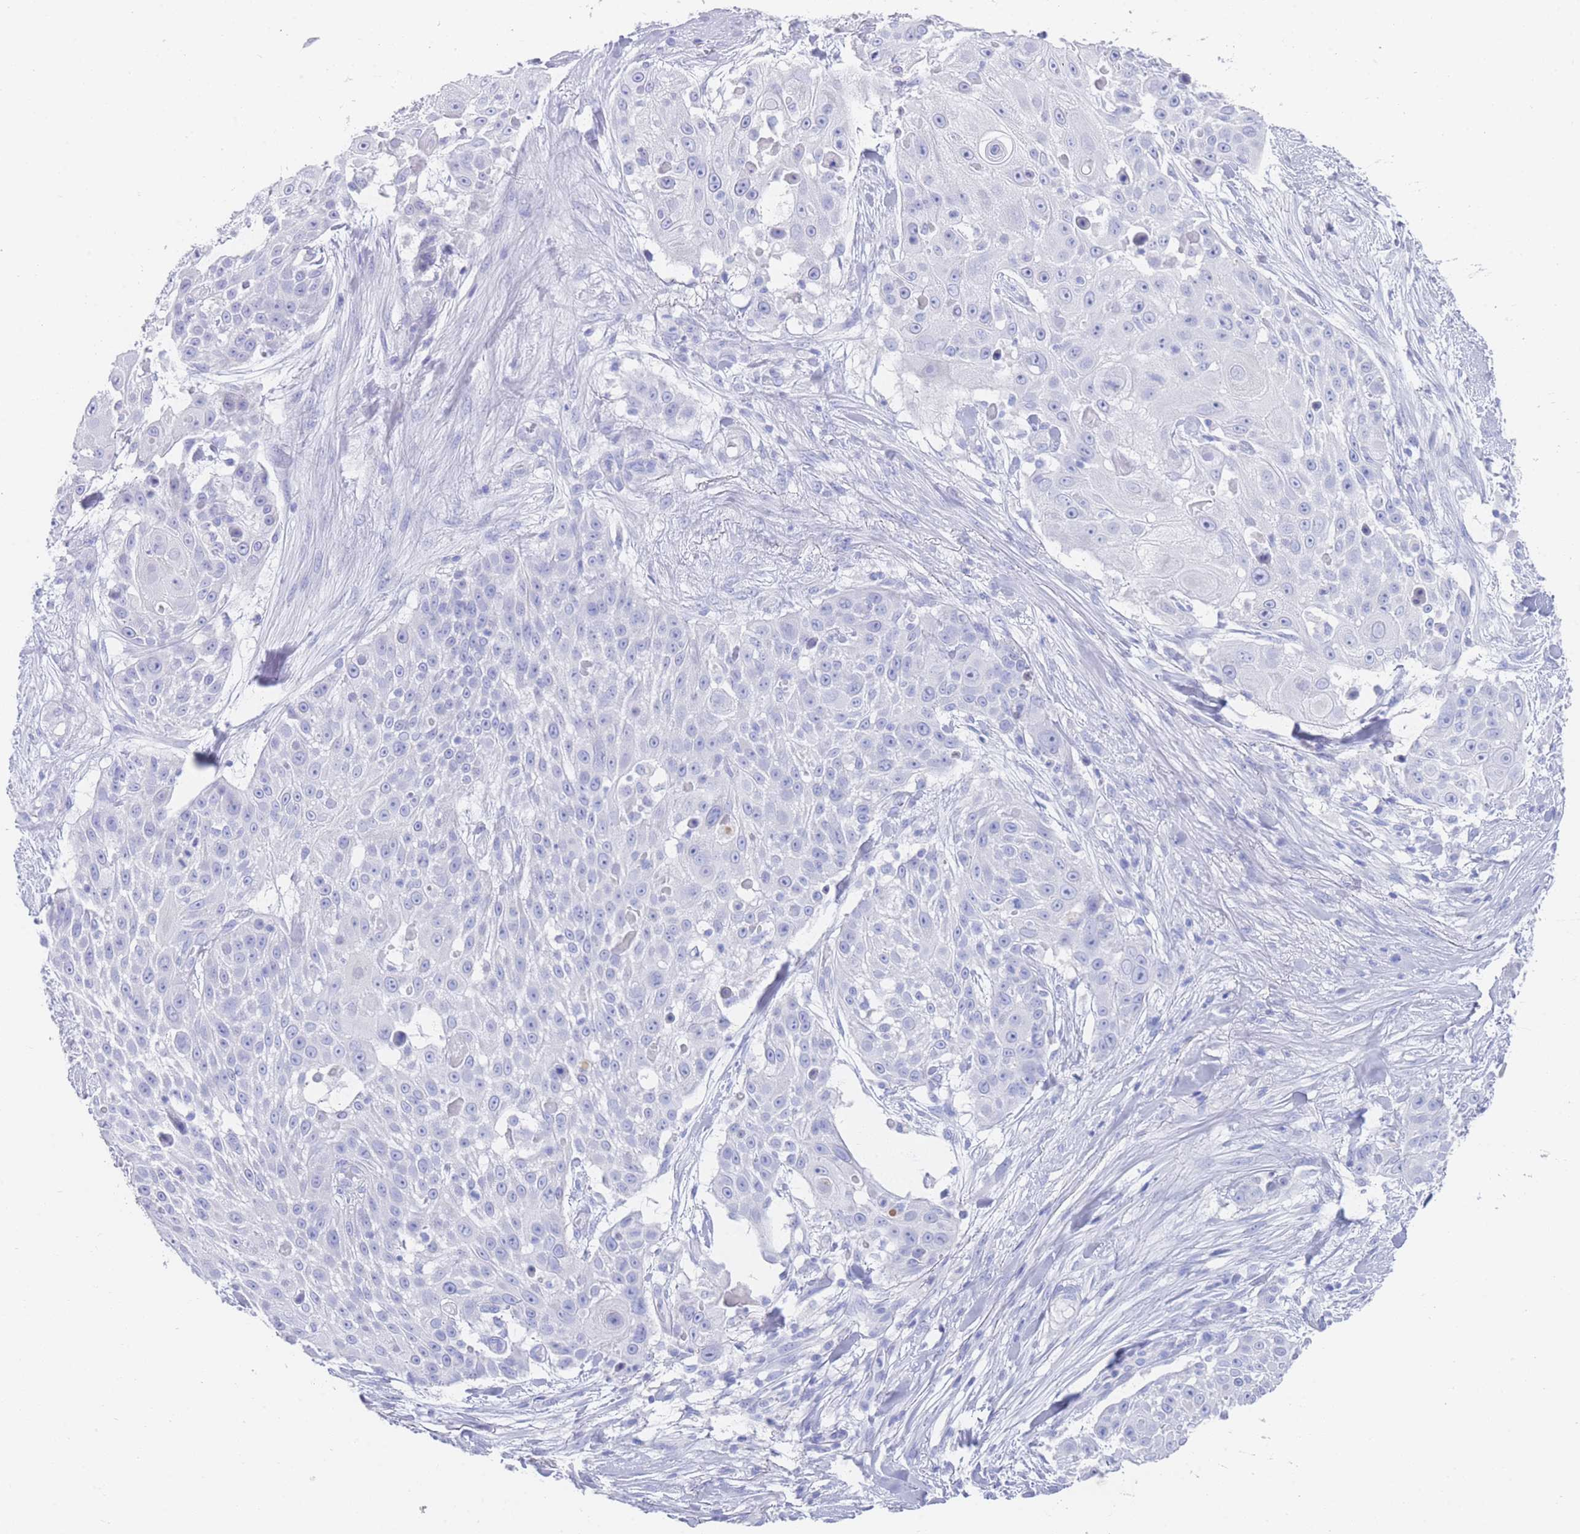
{"staining": {"intensity": "negative", "quantity": "none", "location": "none"}, "tissue": "skin cancer", "cell_type": "Tumor cells", "image_type": "cancer", "snomed": [{"axis": "morphology", "description": "Squamous cell carcinoma, NOS"}, {"axis": "topography", "description": "Skin"}], "caption": "Skin cancer (squamous cell carcinoma) was stained to show a protein in brown. There is no significant staining in tumor cells.", "gene": "LRRC37A", "patient": {"sex": "female", "age": 86}}